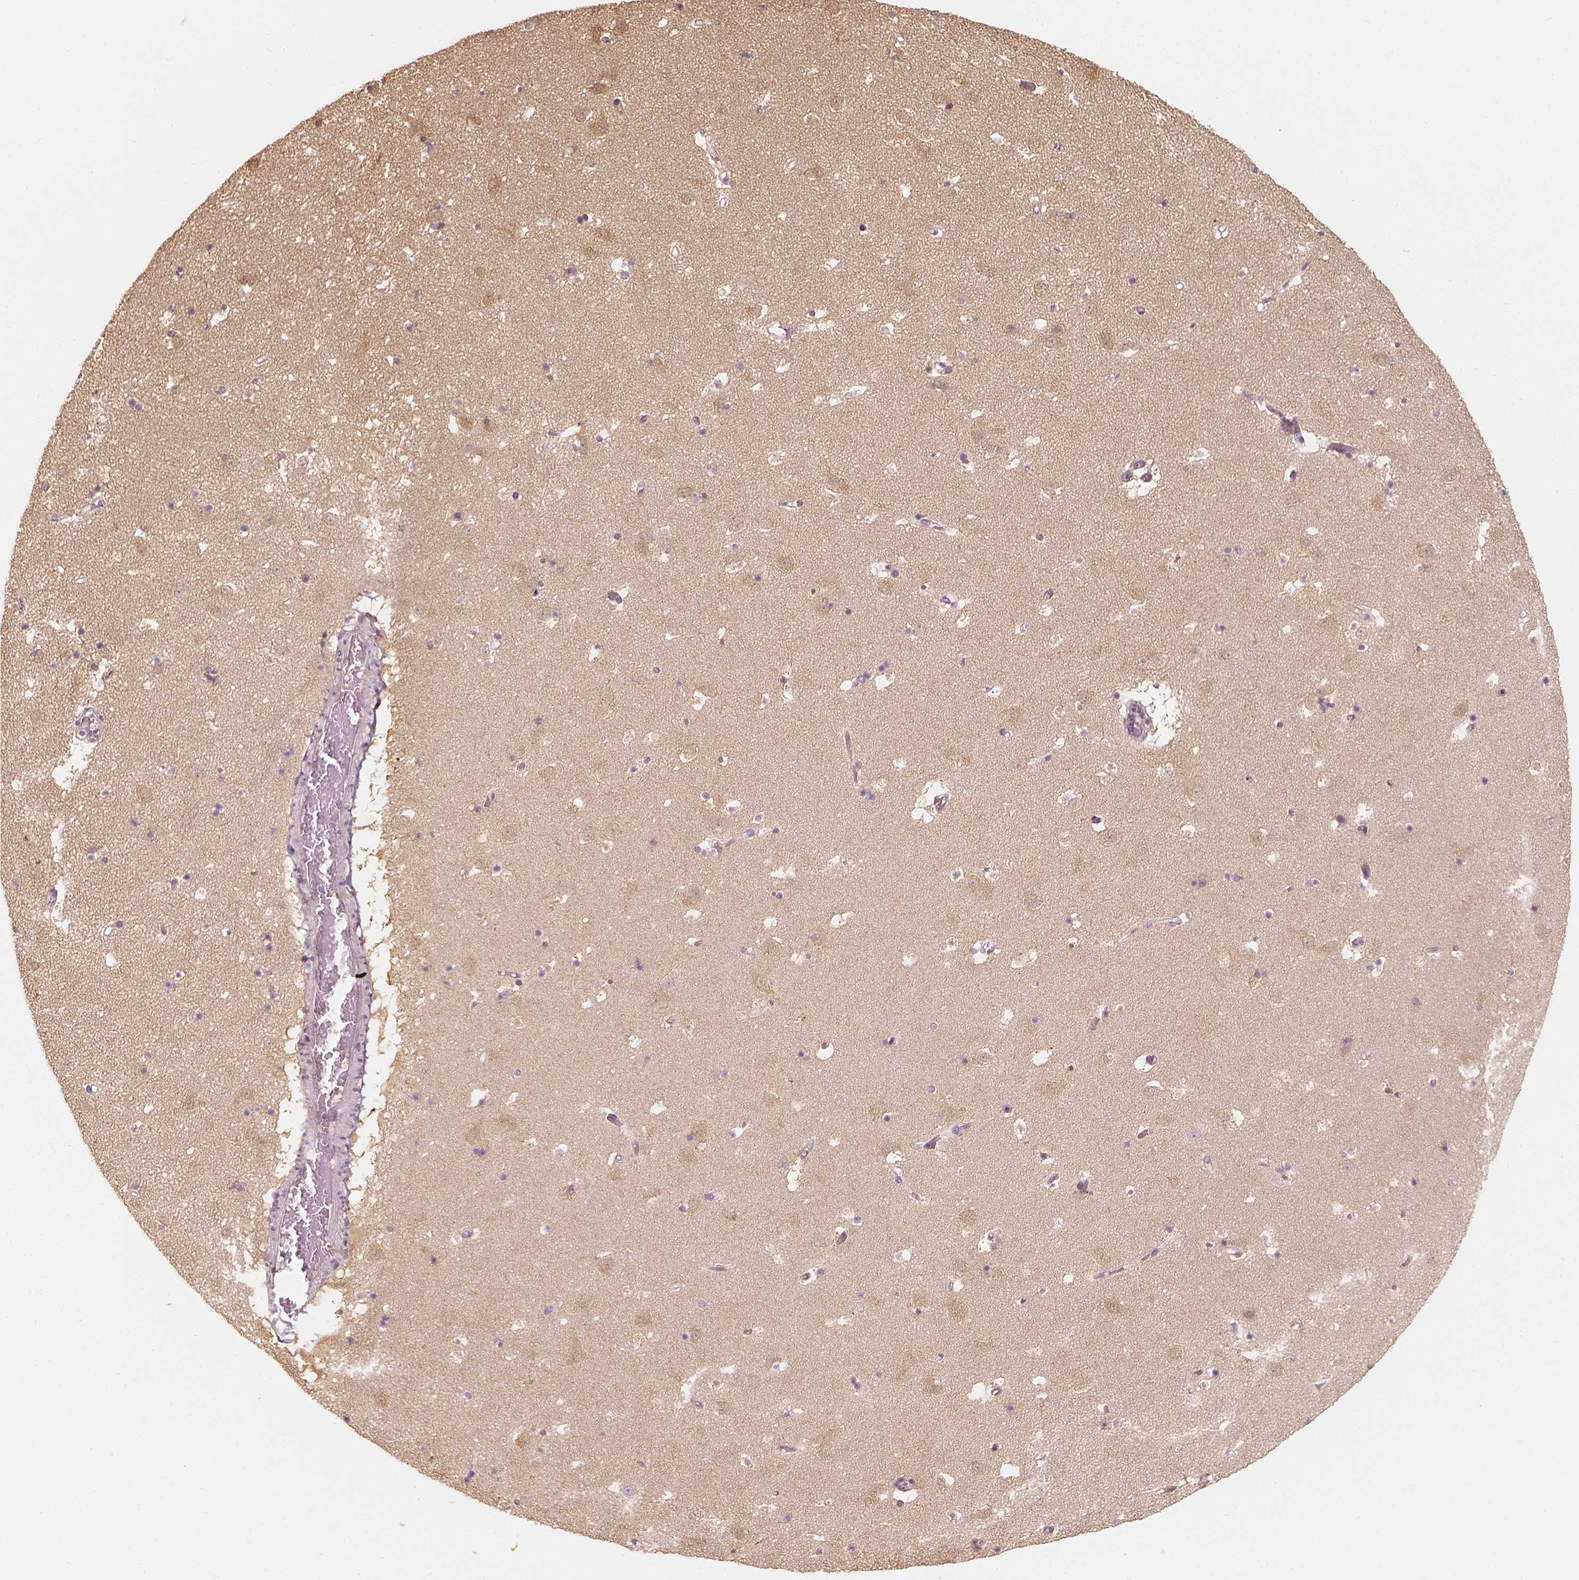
{"staining": {"intensity": "weak", "quantity": "<25%", "location": "cytoplasmic/membranous"}, "tissue": "caudate", "cell_type": "Glial cells", "image_type": "normal", "snomed": [{"axis": "morphology", "description": "Normal tissue, NOS"}, {"axis": "topography", "description": "Lateral ventricle wall"}], "caption": "High power microscopy photomicrograph of an immunohistochemistry (IHC) micrograph of normal caudate, revealing no significant staining in glial cells.", "gene": "SQSTM1", "patient": {"sex": "female", "age": 42}}